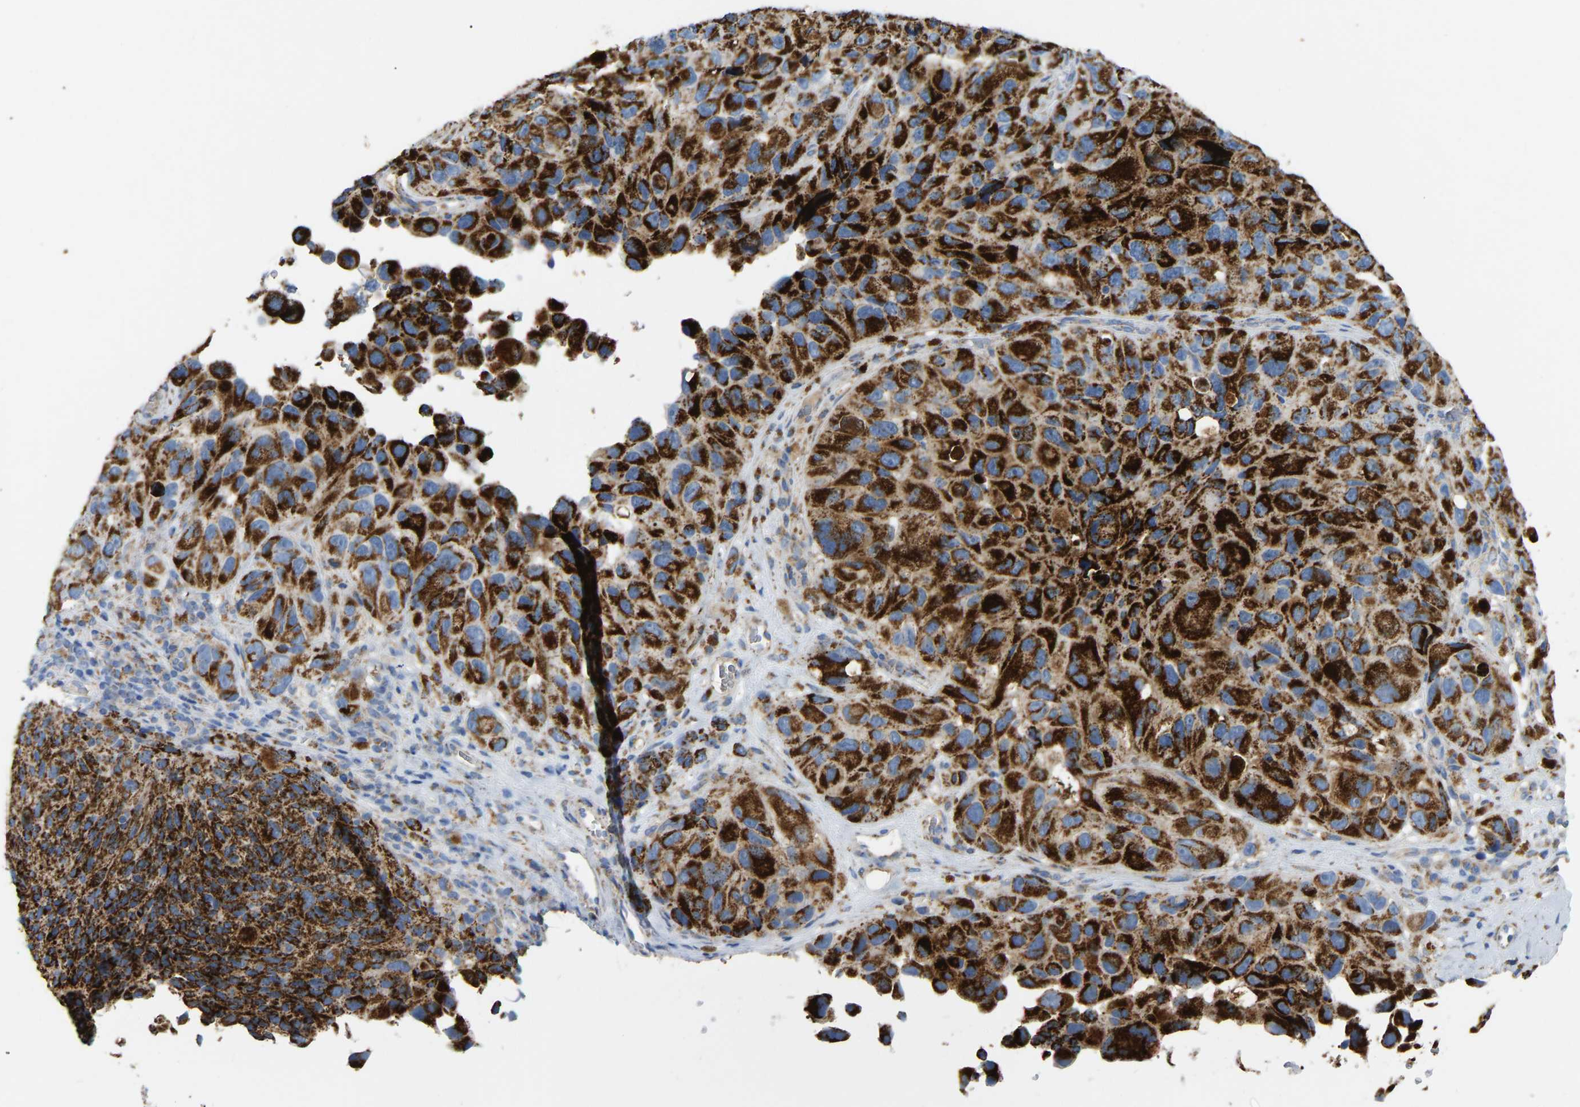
{"staining": {"intensity": "strong", "quantity": ">75%", "location": "cytoplasmic/membranous"}, "tissue": "melanoma", "cell_type": "Tumor cells", "image_type": "cancer", "snomed": [{"axis": "morphology", "description": "Malignant melanoma, NOS"}, {"axis": "topography", "description": "Skin"}], "caption": "Immunohistochemical staining of malignant melanoma shows high levels of strong cytoplasmic/membranous expression in about >75% of tumor cells.", "gene": "HIBADH", "patient": {"sex": "female", "age": 73}}